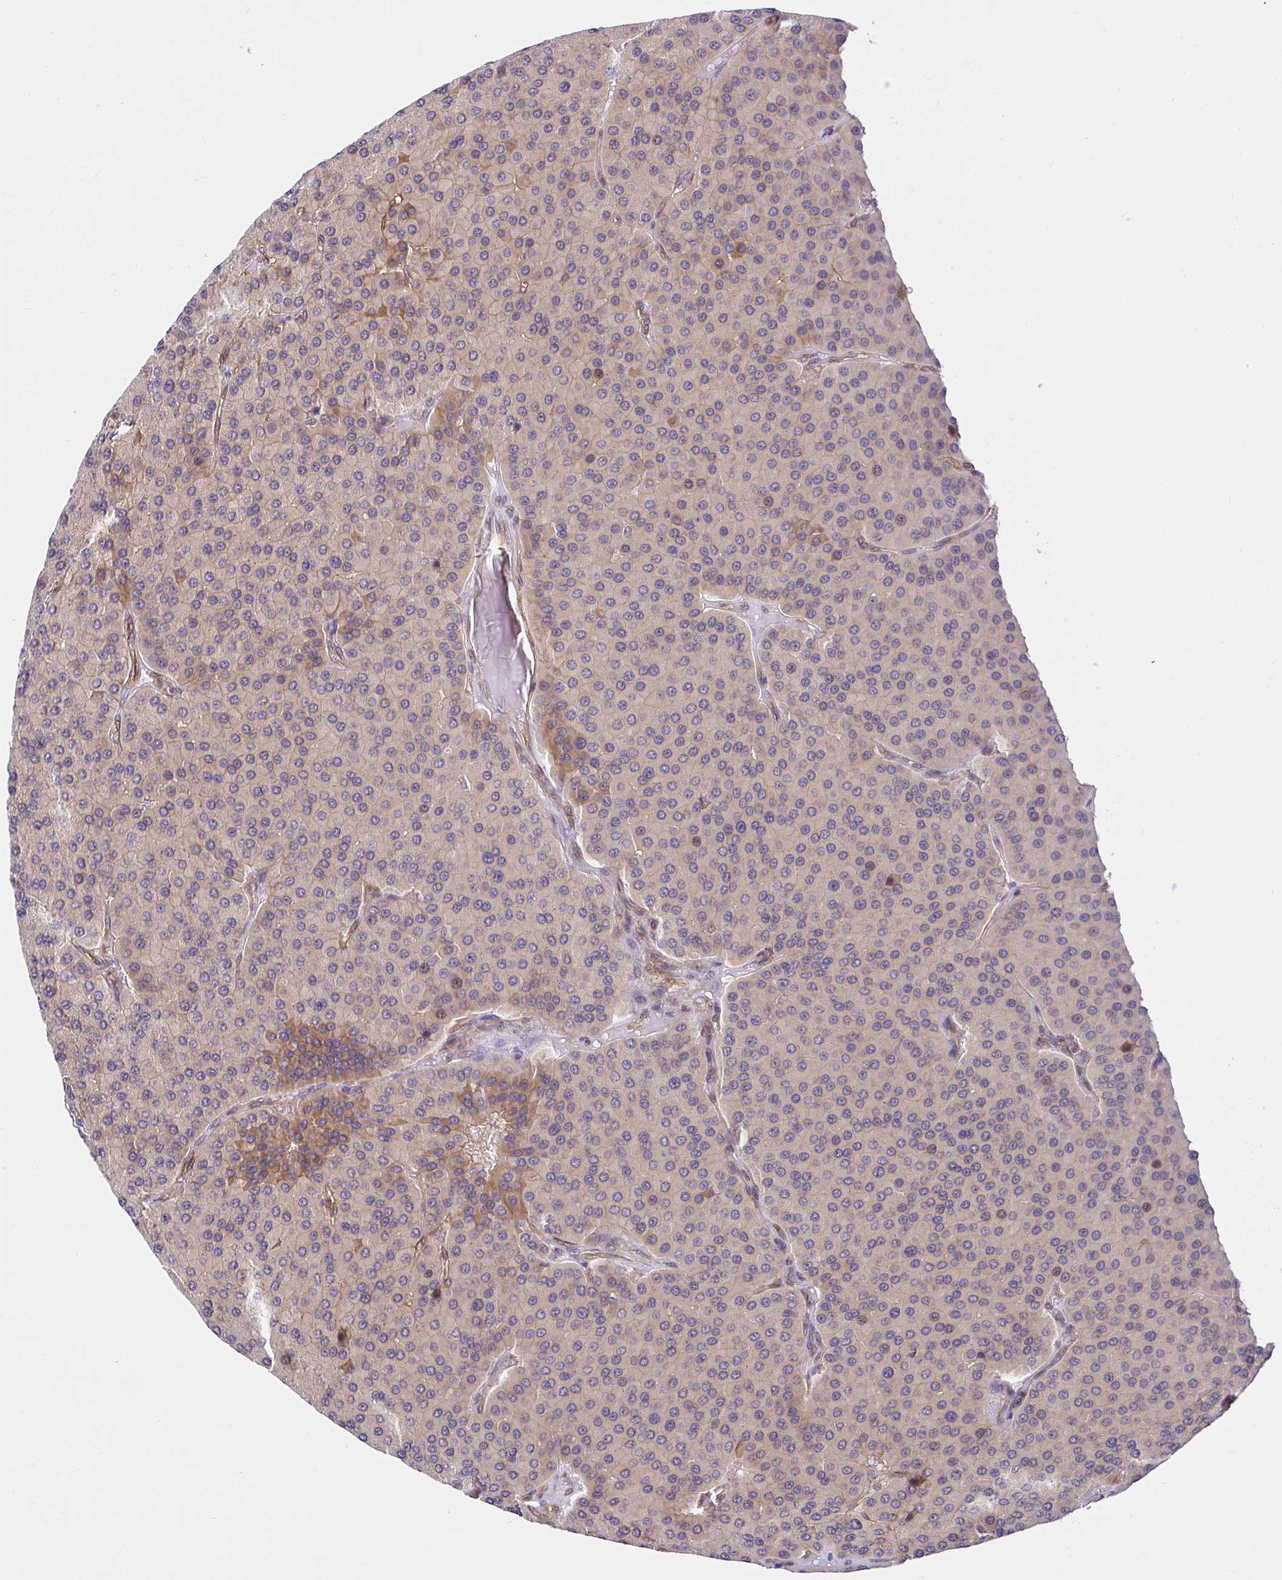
{"staining": {"intensity": "moderate", "quantity": "<25%", "location": "cytoplasmic/membranous"}, "tissue": "parathyroid gland", "cell_type": "Glandular cells", "image_type": "normal", "snomed": [{"axis": "morphology", "description": "Normal tissue, NOS"}, {"axis": "morphology", "description": "Adenoma, NOS"}, {"axis": "topography", "description": "Parathyroid gland"}], "caption": "Glandular cells exhibit low levels of moderate cytoplasmic/membranous expression in approximately <25% of cells in normal parathyroid gland. The staining was performed using DAB, with brown indicating positive protein expression. Nuclei are stained blue with hematoxylin.", "gene": "TRIM55", "patient": {"sex": "female", "age": 86}}